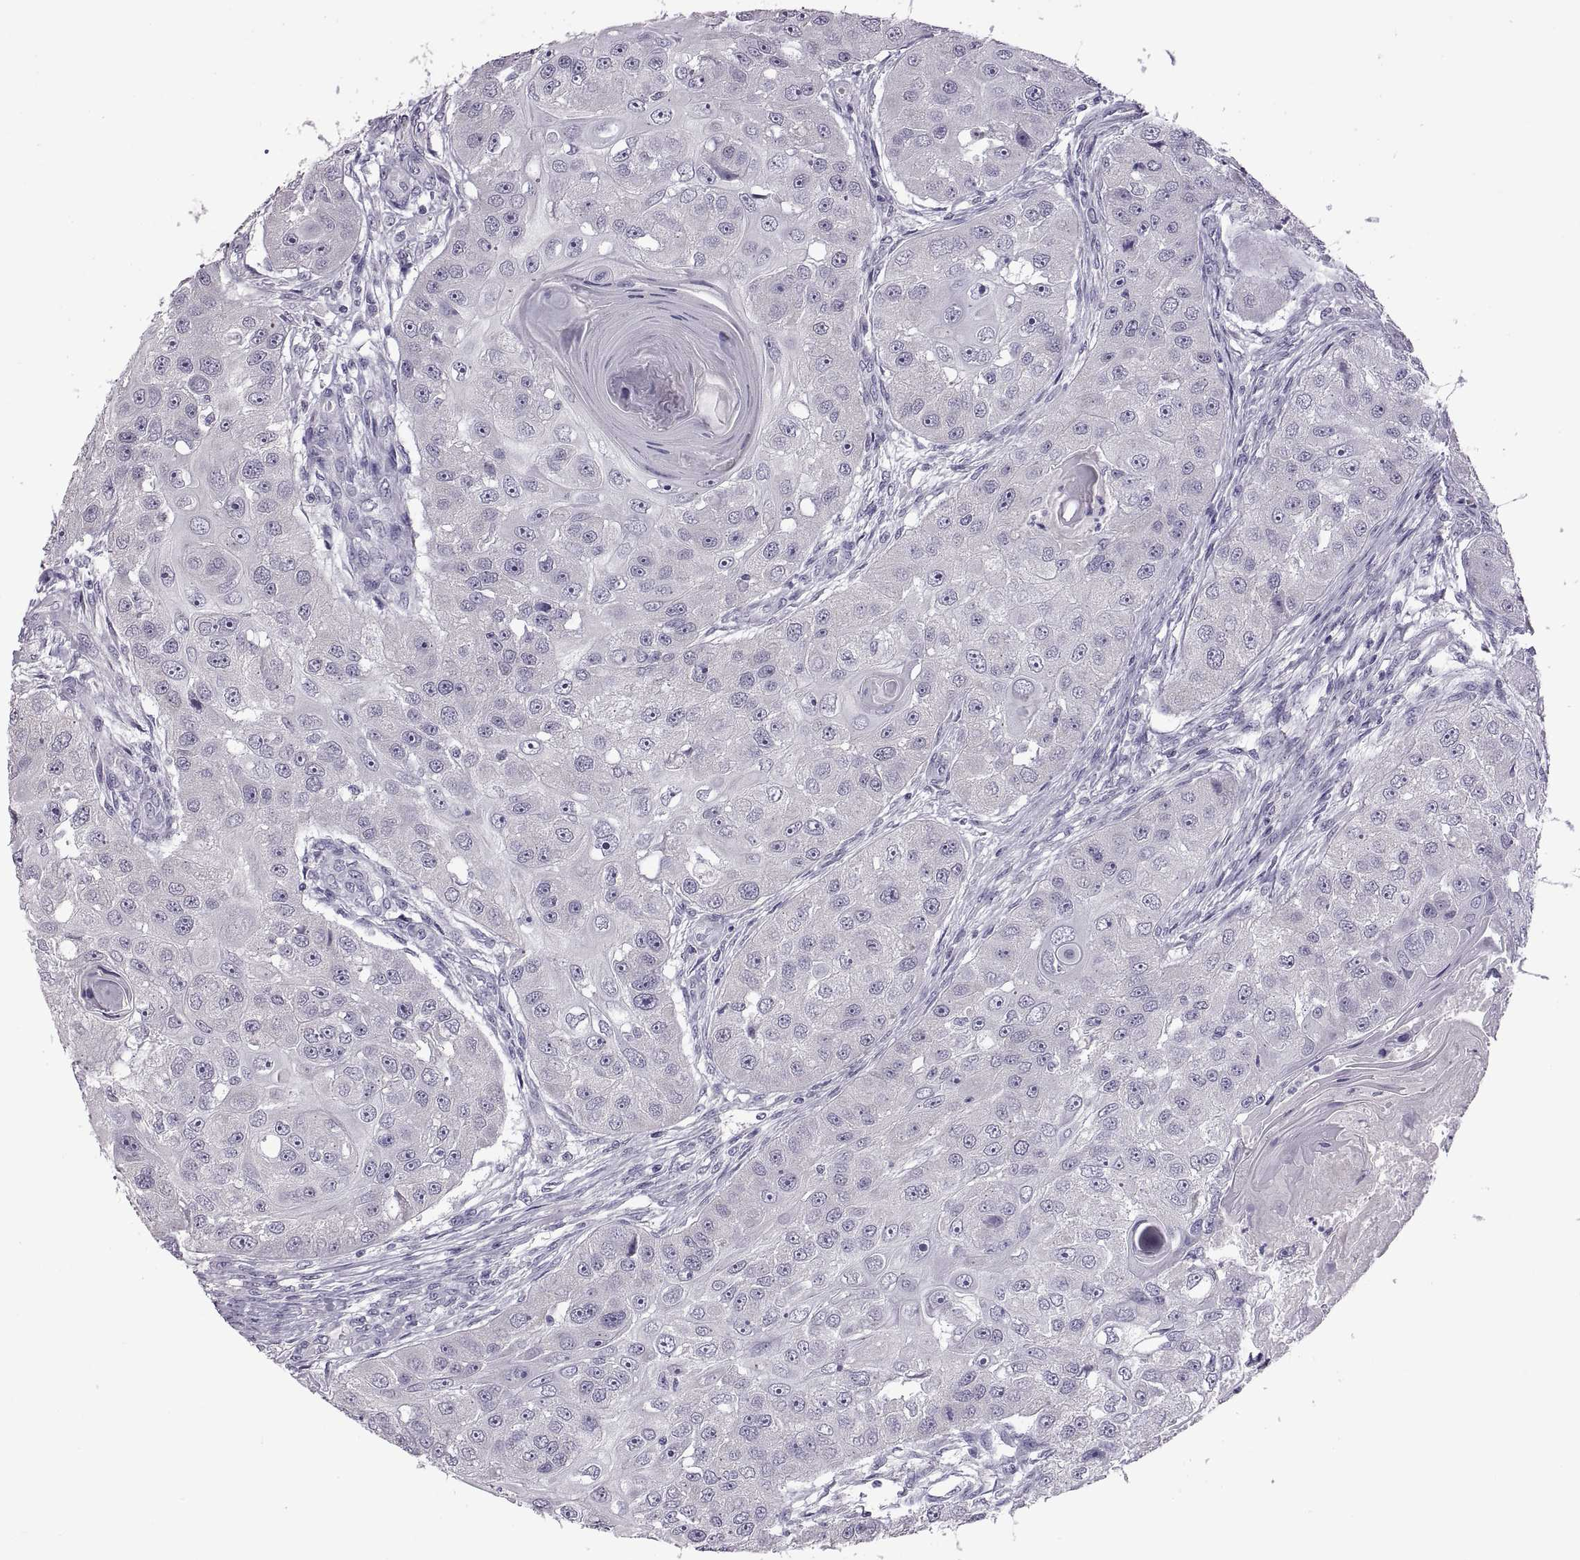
{"staining": {"intensity": "negative", "quantity": "none", "location": "none"}, "tissue": "head and neck cancer", "cell_type": "Tumor cells", "image_type": "cancer", "snomed": [{"axis": "morphology", "description": "Squamous cell carcinoma, NOS"}, {"axis": "topography", "description": "Head-Neck"}], "caption": "Head and neck cancer was stained to show a protein in brown. There is no significant positivity in tumor cells.", "gene": "RDM1", "patient": {"sex": "male", "age": 51}}